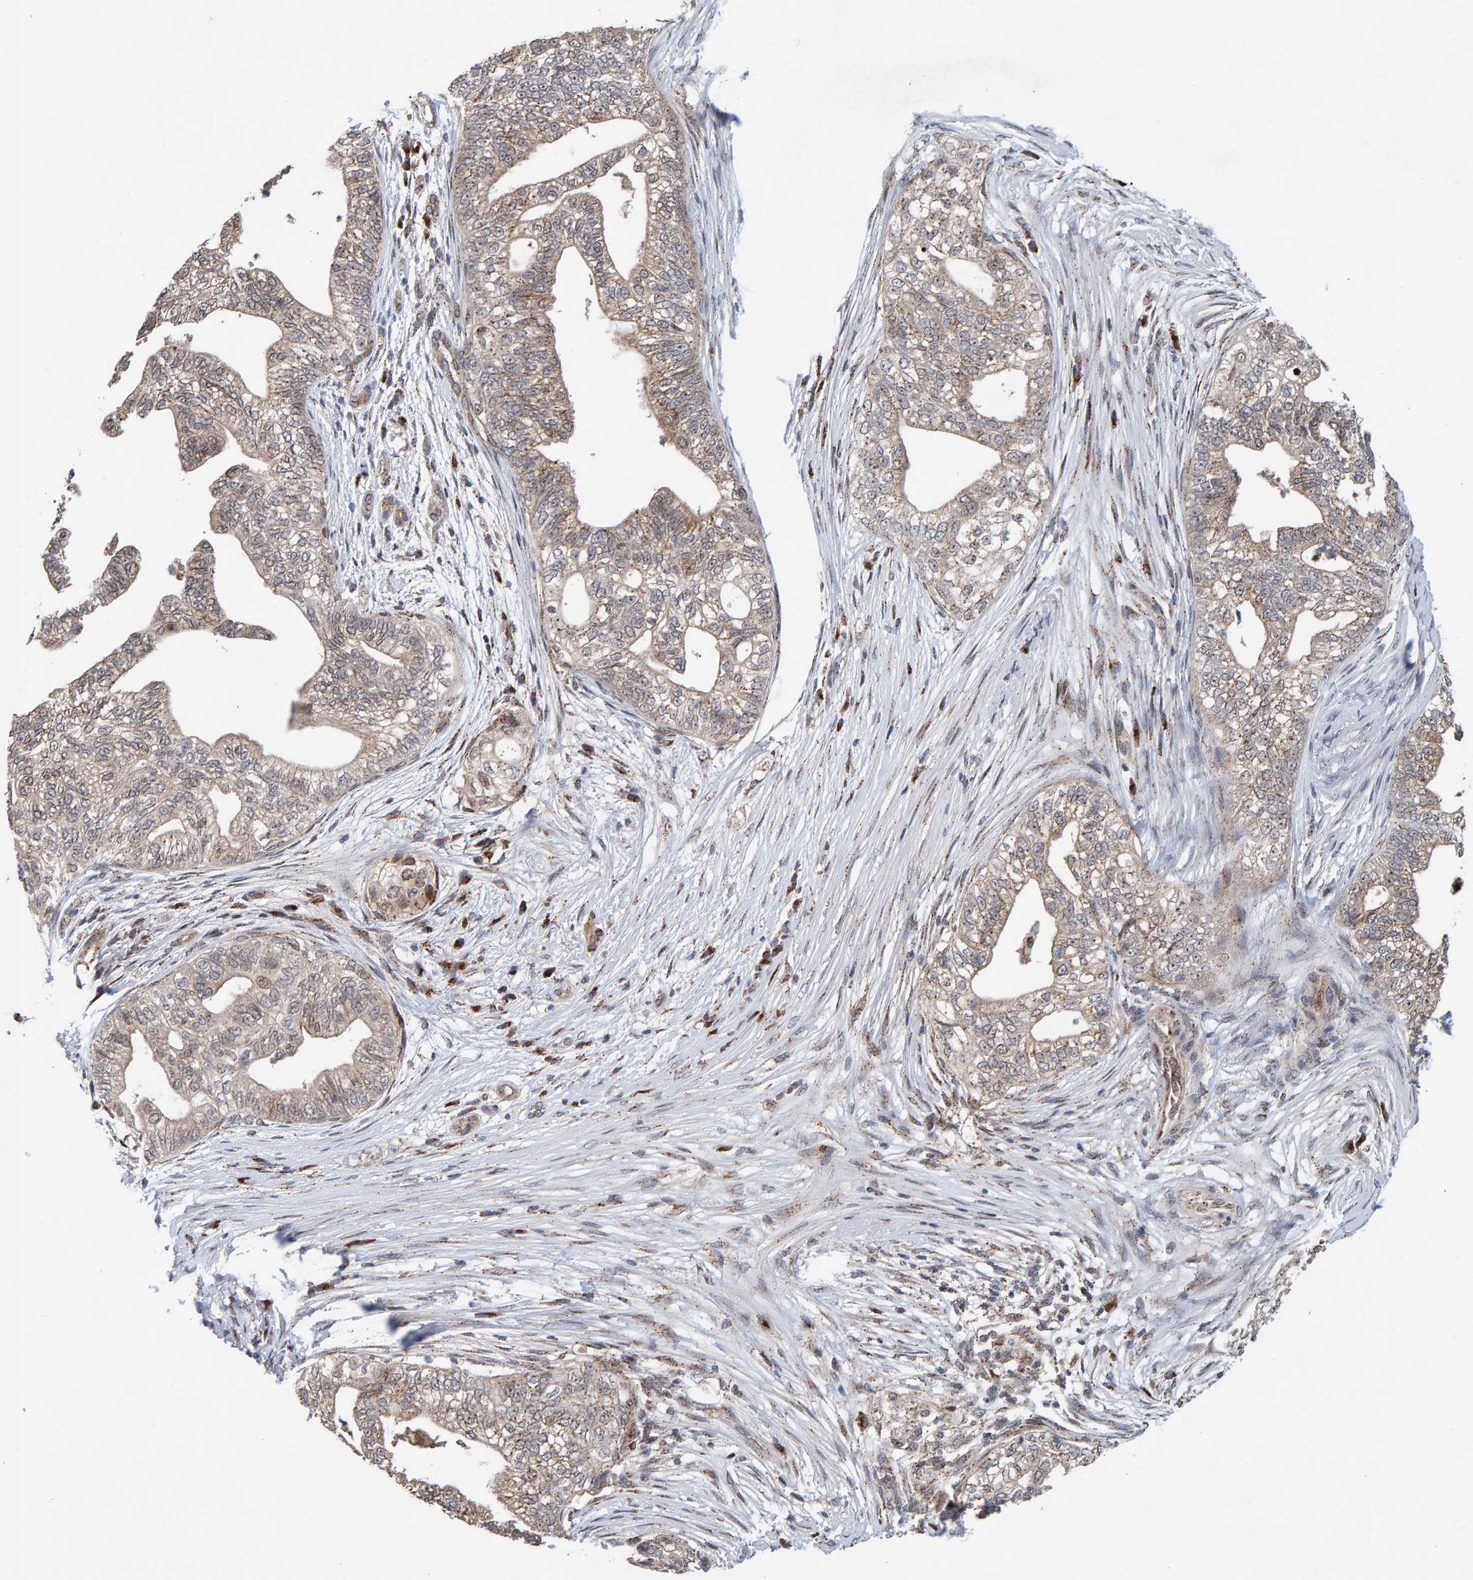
{"staining": {"intensity": "weak", "quantity": ">75%", "location": "cytoplasmic/membranous"}, "tissue": "pancreatic cancer", "cell_type": "Tumor cells", "image_type": "cancer", "snomed": [{"axis": "morphology", "description": "Adenocarcinoma, NOS"}, {"axis": "topography", "description": "Pancreas"}], "caption": "Human adenocarcinoma (pancreatic) stained with a protein marker shows weak staining in tumor cells.", "gene": "CCDC25", "patient": {"sex": "male", "age": 72}}